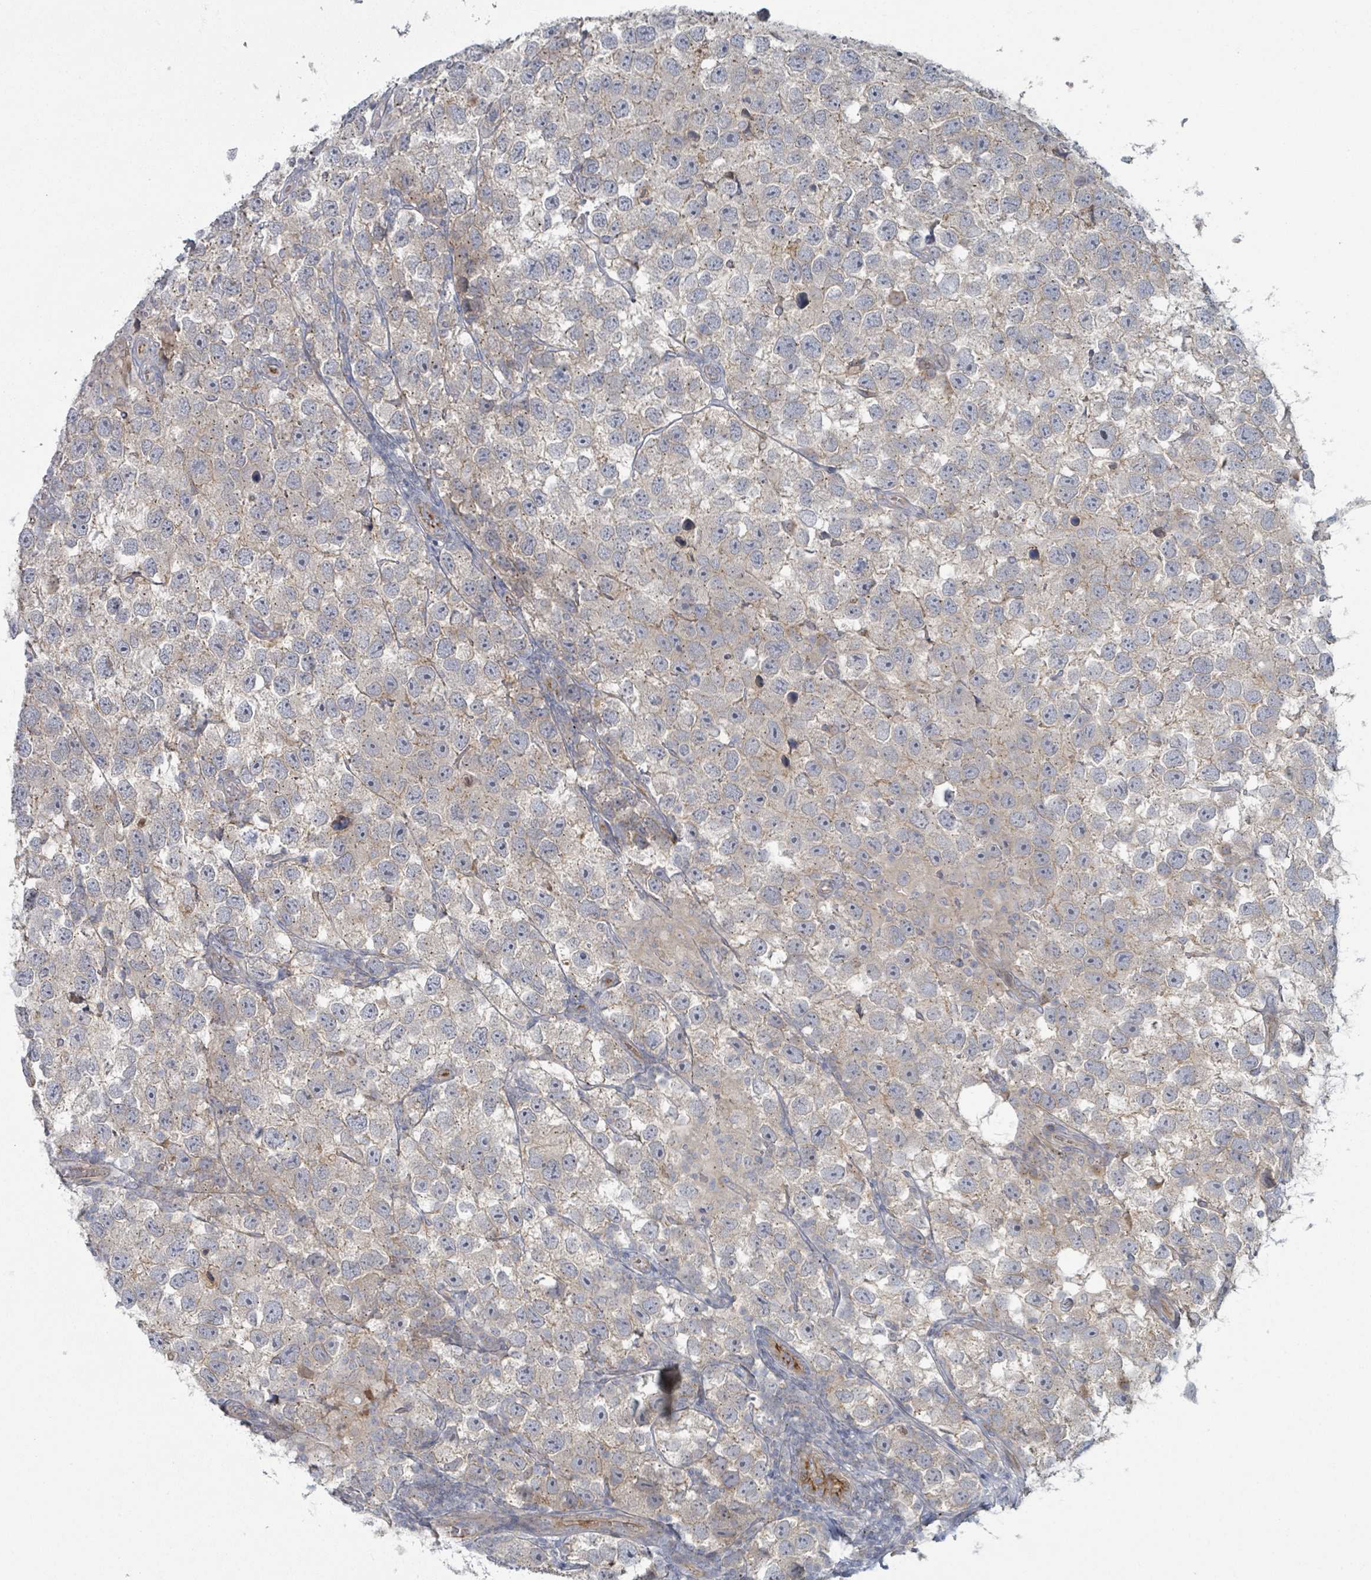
{"staining": {"intensity": "weak", "quantity": "25%-75%", "location": "cytoplasmic/membranous"}, "tissue": "testis cancer", "cell_type": "Tumor cells", "image_type": "cancer", "snomed": [{"axis": "morphology", "description": "Seminoma, NOS"}, {"axis": "topography", "description": "Testis"}], "caption": "A micrograph of testis cancer (seminoma) stained for a protein shows weak cytoplasmic/membranous brown staining in tumor cells. (DAB = brown stain, brightfield microscopy at high magnification).", "gene": "COL5A3", "patient": {"sex": "male", "age": 26}}